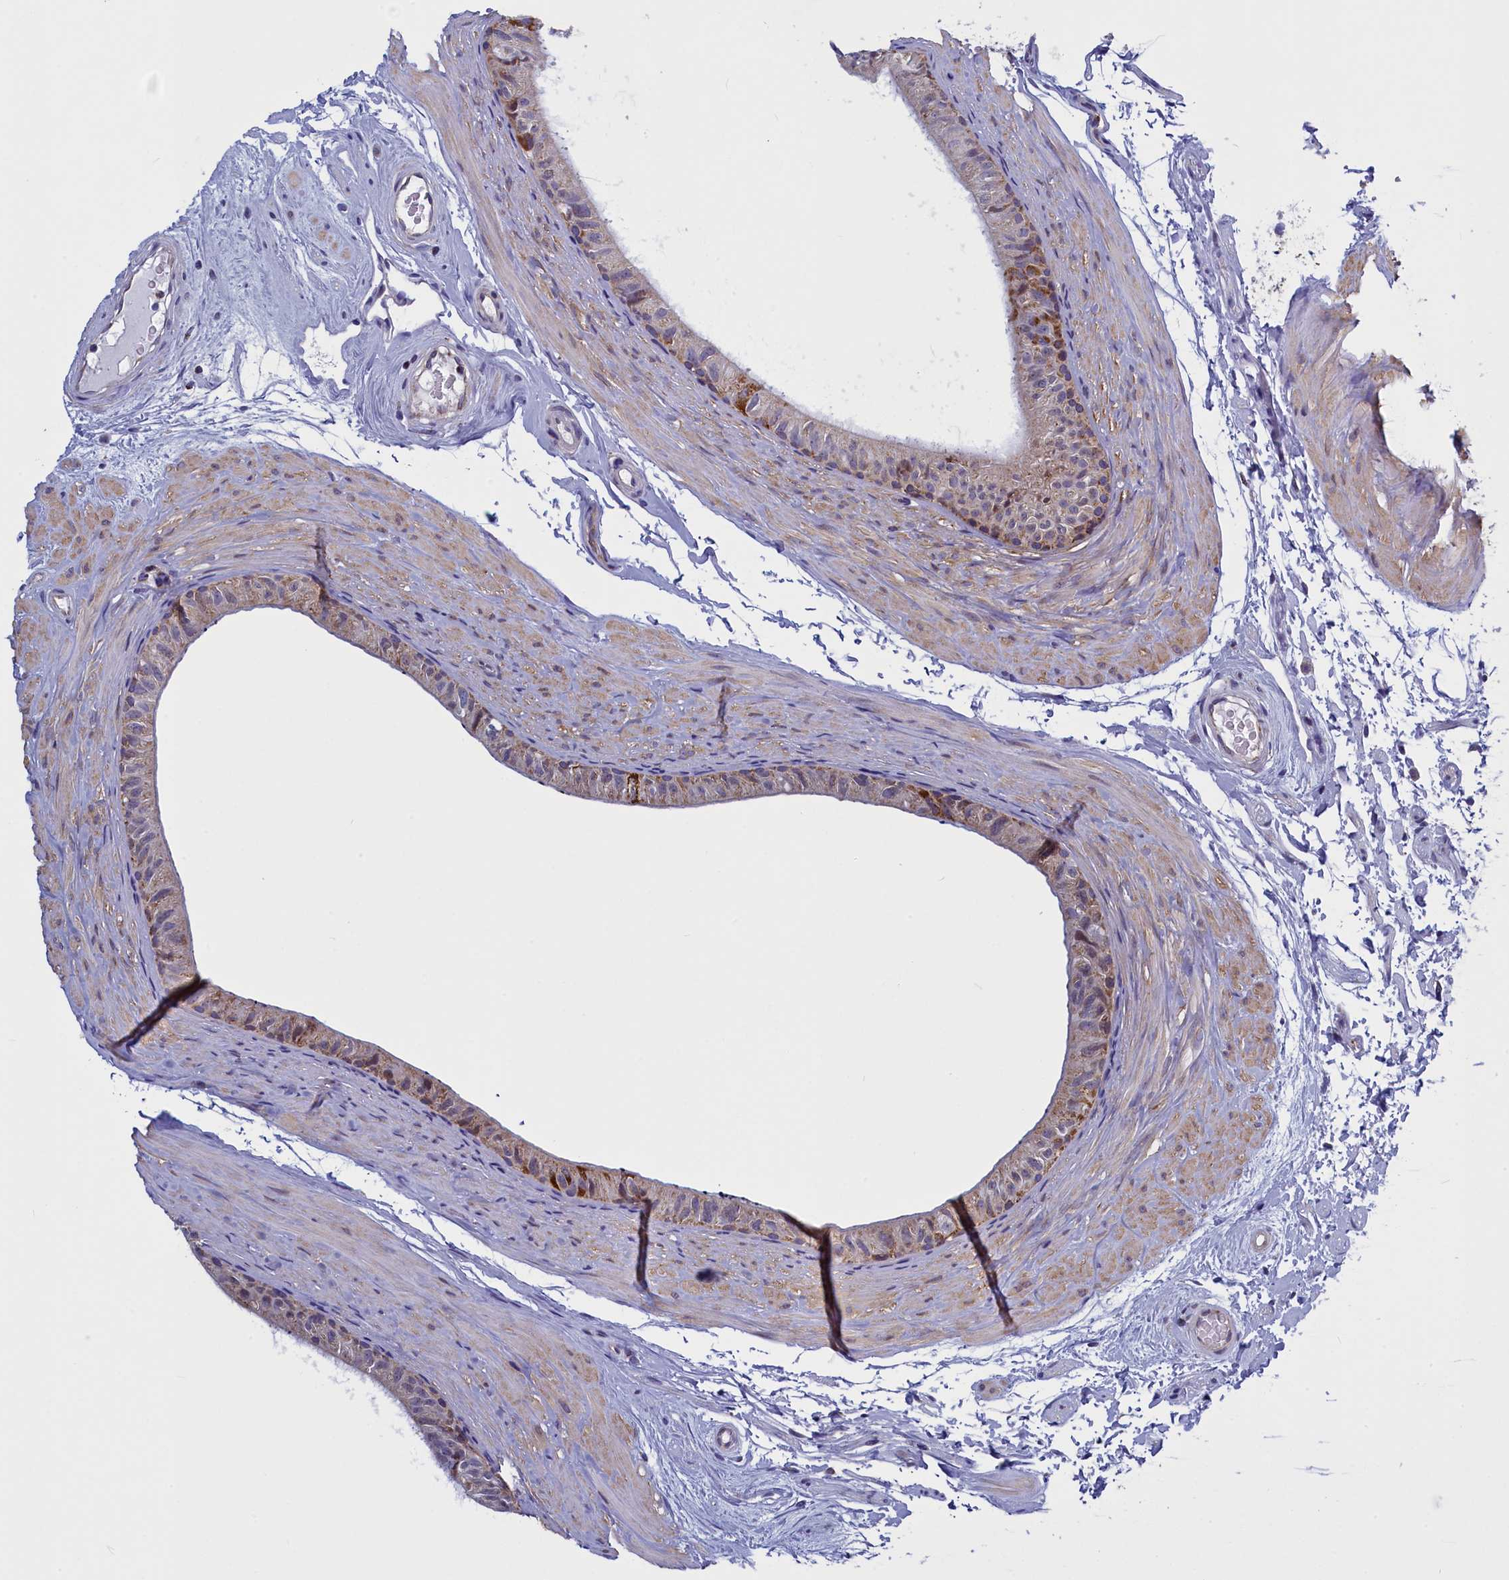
{"staining": {"intensity": "moderate", "quantity": "<25%", "location": "cytoplasmic/membranous"}, "tissue": "epididymis", "cell_type": "Glandular cells", "image_type": "normal", "snomed": [{"axis": "morphology", "description": "Normal tissue, NOS"}, {"axis": "topography", "description": "Epididymis"}], "caption": "DAB (3,3'-diaminobenzidine) immunohistochemical staining of normal human epididymis exhibits moderate cytoplasmic/membranous protein staining in approximately <25% of glandular cells.", "gene": "IFT122", "patient": {"sex": "male", "age": 45}}